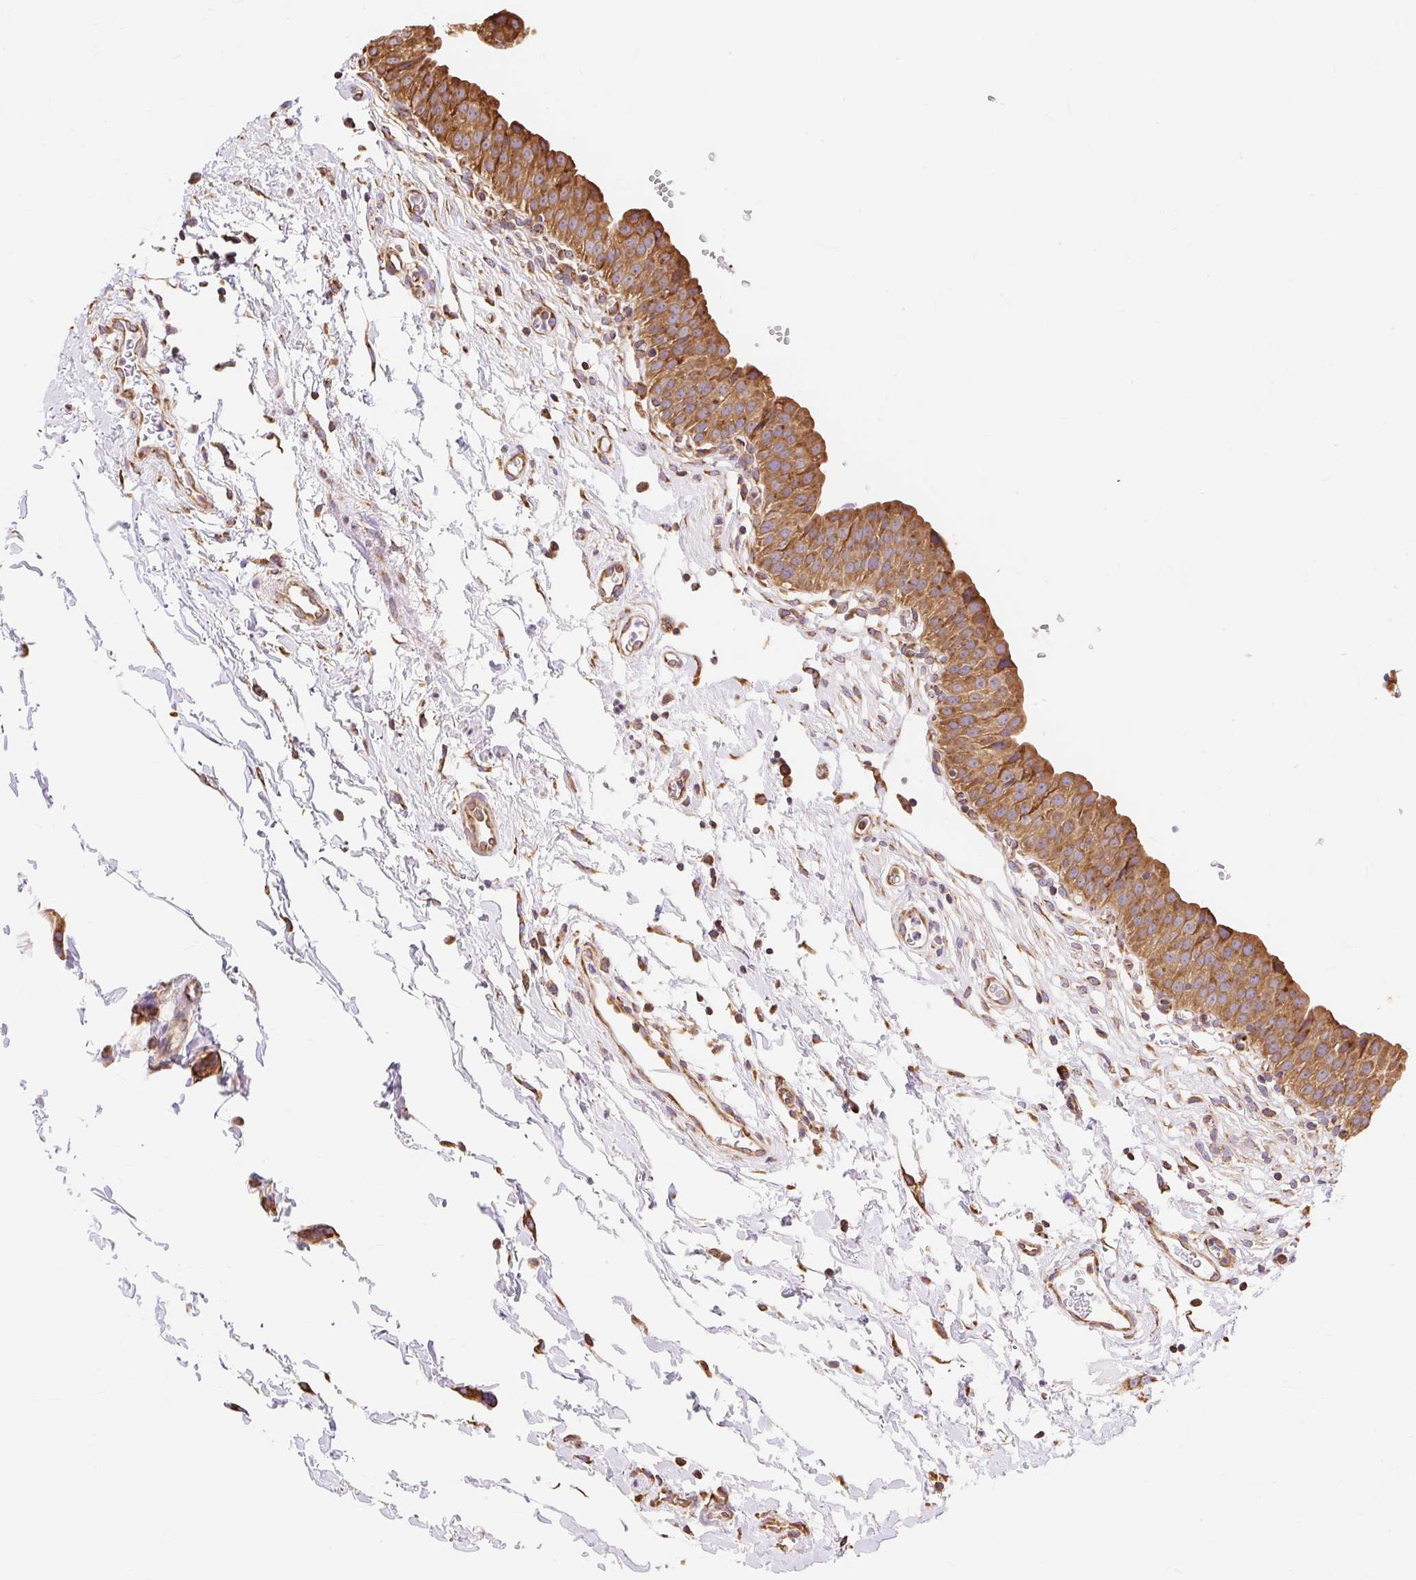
{"staining": {"intensity": "moderate", "quantity": ">75%", "location": "cytoplasmic/membranous"}, "tissue": "urinary bladder", "cell_type": "Urothelial cells", "image_type": "normal", "snomed": [{"axis": "morphology", "description": "Normal tissue, NOS"}, {"axis": "topography", "description": "Urinary bladder"}, {"axis": "topography", "description": "Peripheral nerve tissue"}], "caption": "Unremarkable urinary bladder reveals moderate cytoplasmic/membranous staining in approximately >75% of urothelial cells, visualized by immunohistochemistry. (Brightfield microscopy of DAB IHC at high magnification).", "gene": "ENSG00000260836", "patient": {"sex": "male", "age": 55}}